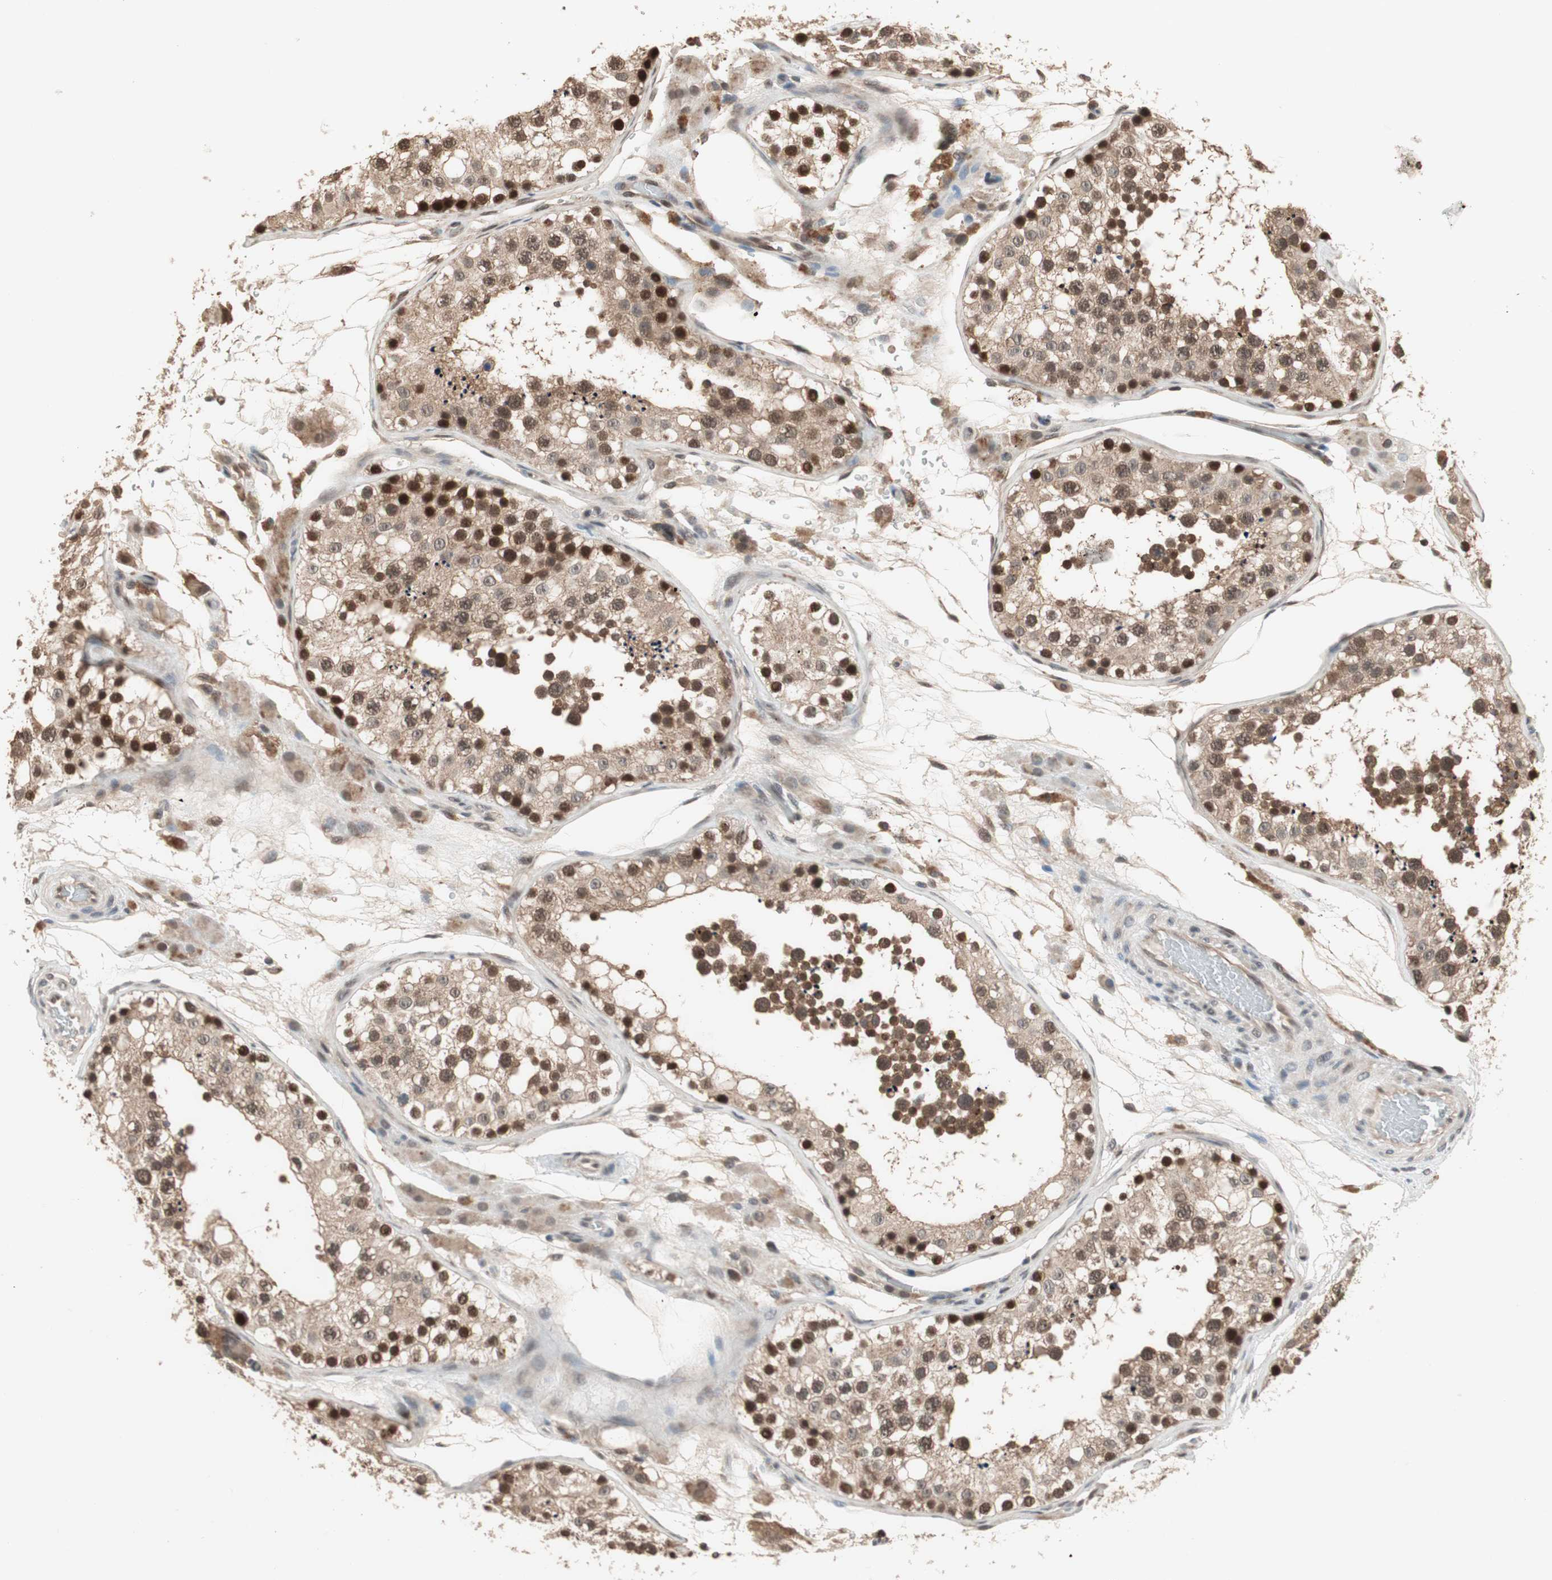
{"staining": {"intensity": "strong", "quantity": ">75%", "location": "cytoplasmic/membranous,nuclear"}, "tissue": "testis", "cell_type": "Cells in seminiferous ducts", "image_type": "normal", "snomed": [{"axis": "morphology", "description": "Normal tissue, NOS"}, {"axis": "topography", "description": "Testis"}], "caption": "Immunohistochemical staining of benign human testis shows strong cytoplasmic/membranous,nuclear protein positivity in about >75% of cells in seminiferous ducts.", "gene": "GART", "patient": {"sex": "male", "age": 26}}